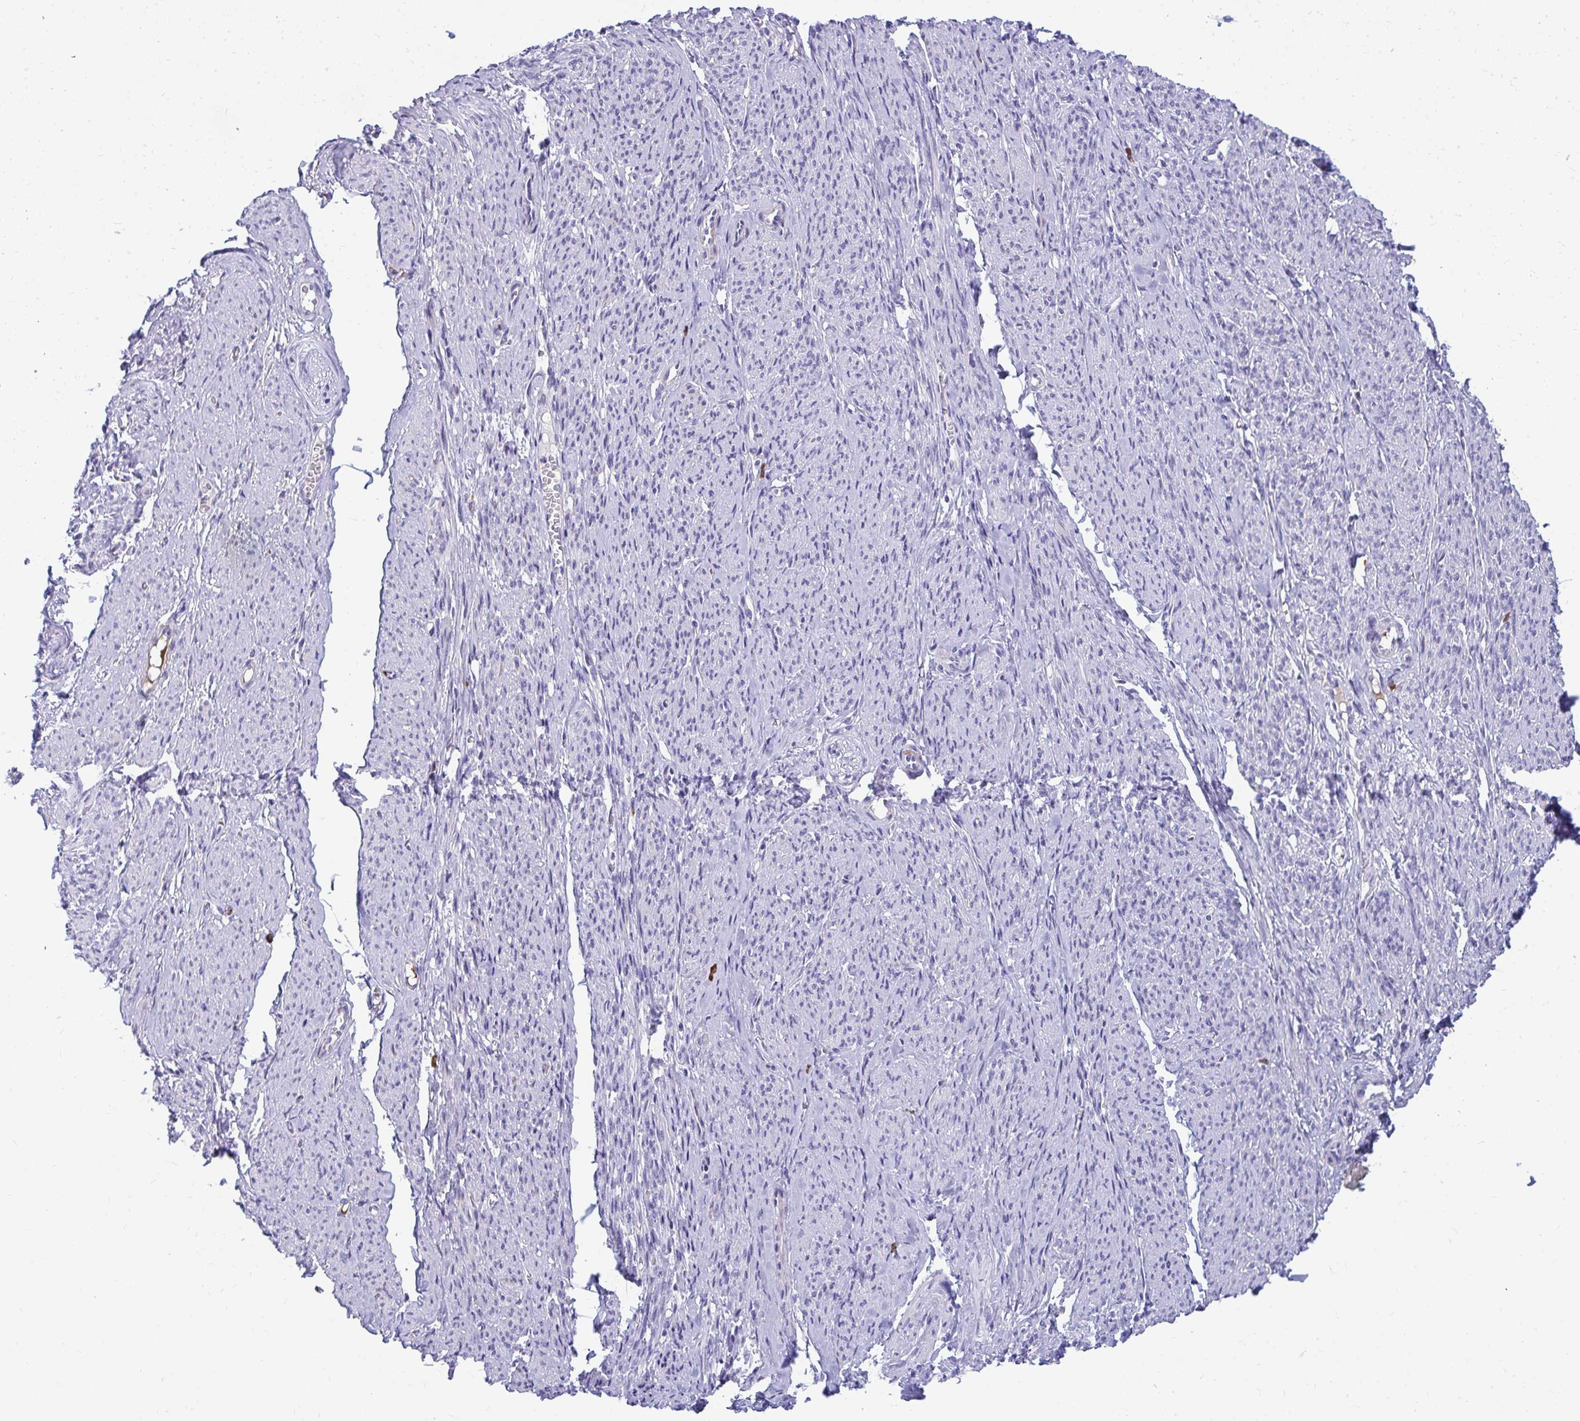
{"staining": {"intensity": "negative", "quantity": "none", "location": "none"}, "tissue": "smooth muscle", "cell_type": "Smooth muscle cells", "image_type": "normal", "snomed": [{"axis": "morphology", "description": "Normal tissue, NOS"}, {"axis": "topography", "description": "Smooth muscle"}], "caption": "DAB (3,3'-diaminobenzidine) immunohistochemical staining of unremarkable smooth muscle shows no significant expression in smooth muscle cells. (DAB immunohistochemistry with hematoxylin counter stain).", "gene": "TSBP1", "patient": {"sex": "female", "age": 65}}